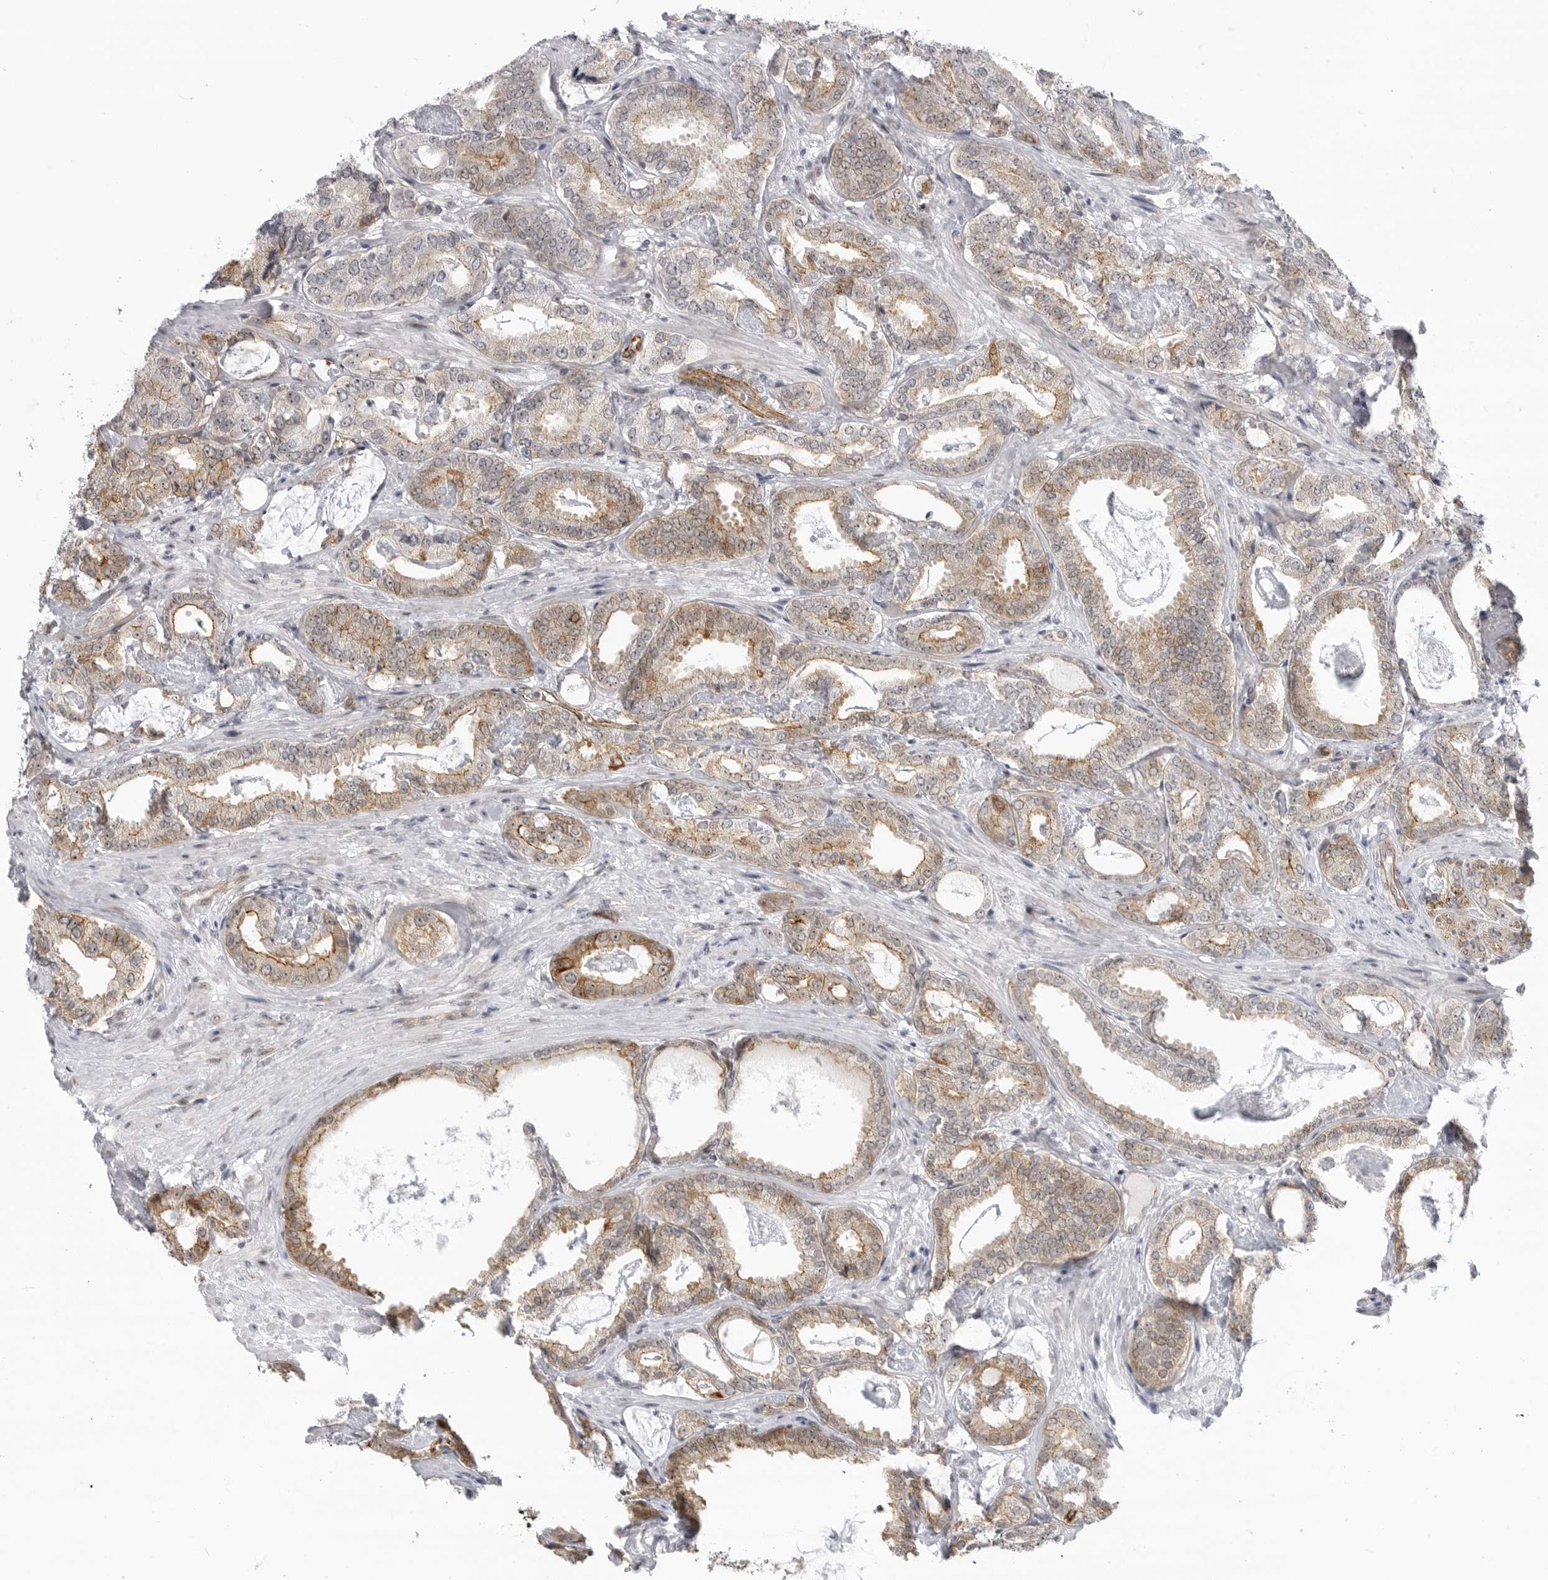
{"staining": {"intensity": "moderate", "quantity": "25%-75%", "location": "cytoplasmic/membranous"}, "tissue": "prostate cancer", "cell_type": "Tumor cells", "image_type": "cancer", "snomed": [{"axis": "morphology", "description": "Adenocarcinoma, Low grade"}, {"axis": "topography", "description": "Prostate"}], "caption": "Immunohistochemical staining of human prostate adenocarcinoma (low-grade) reveals medium levels of moderate cytoplasmic/membranous staining in about 25%-75% of tumor cells. The staining is performed using DAB (3,3'-diaminobenzidine) brown chromogen to label protein expression. The nuclei are counter-stained blue using hematoxylin.", "gene": "CEP295NL", "patient": {"sex": "male", "age": 71}}